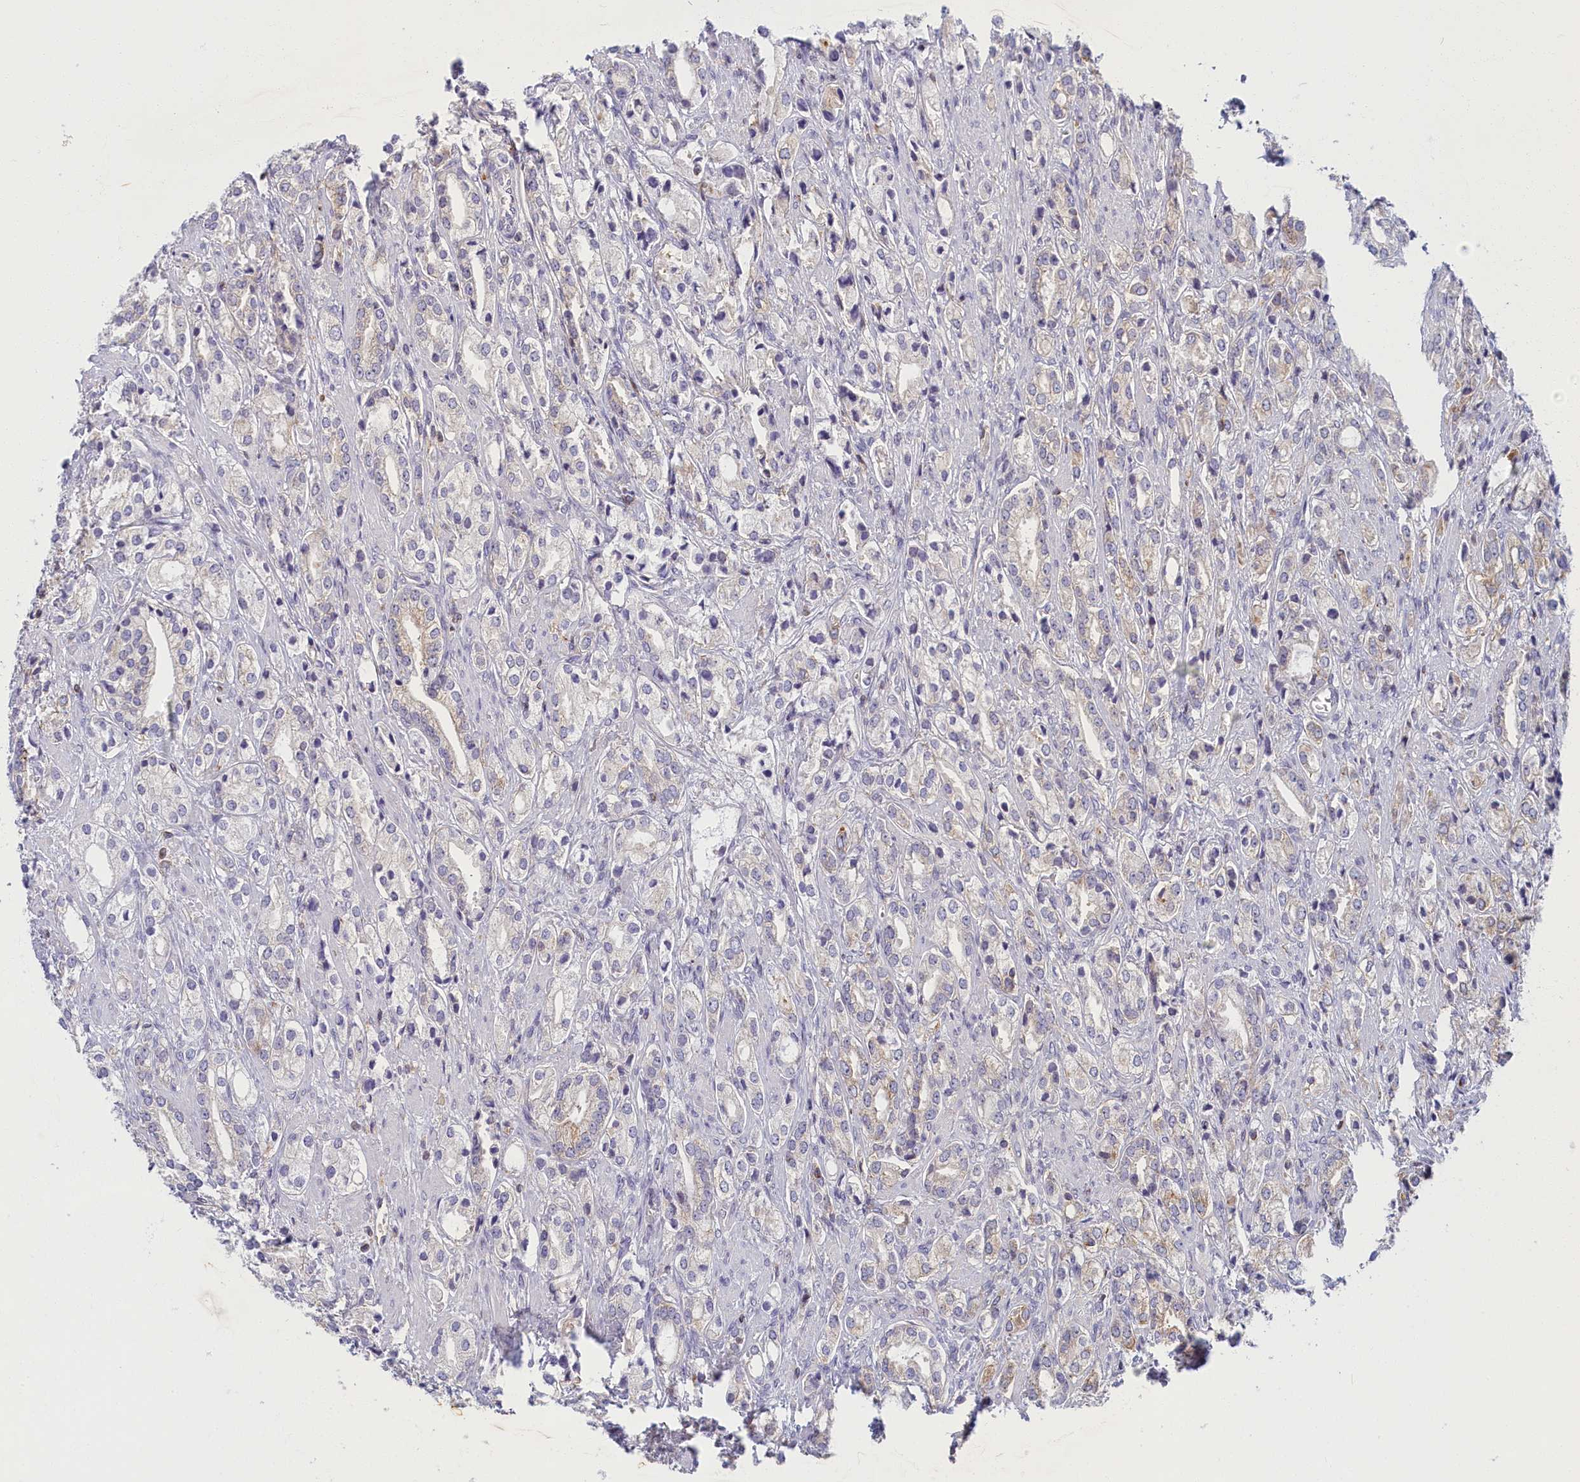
{"staining": {"intensity": "moderate", "quantity": "<25%", "location": "cytoplasmic/membranous"}, "tissue": "prostate cancer", "cell_type": "Tumor cells", "image_type": "cancer", "snomed": [{"axis": "morphology", "description": "Adenocarcinoma, High grade"}, {"axis": "topography", "description": "Prostate"}], "caption": "IHC photomicrograph of neoplastic tissue: human high-grade adenocarcinoma (prostate) stained using immunohistochemistry (IHC) displays low levels of moderate protein expression localized specifically in the cytoplasmic/membranous of tumor cells, appearing as a cytoplasmic/membranous brown color.", "gene": "NOL10", "patient": {"sex": "male", "age": 50}}